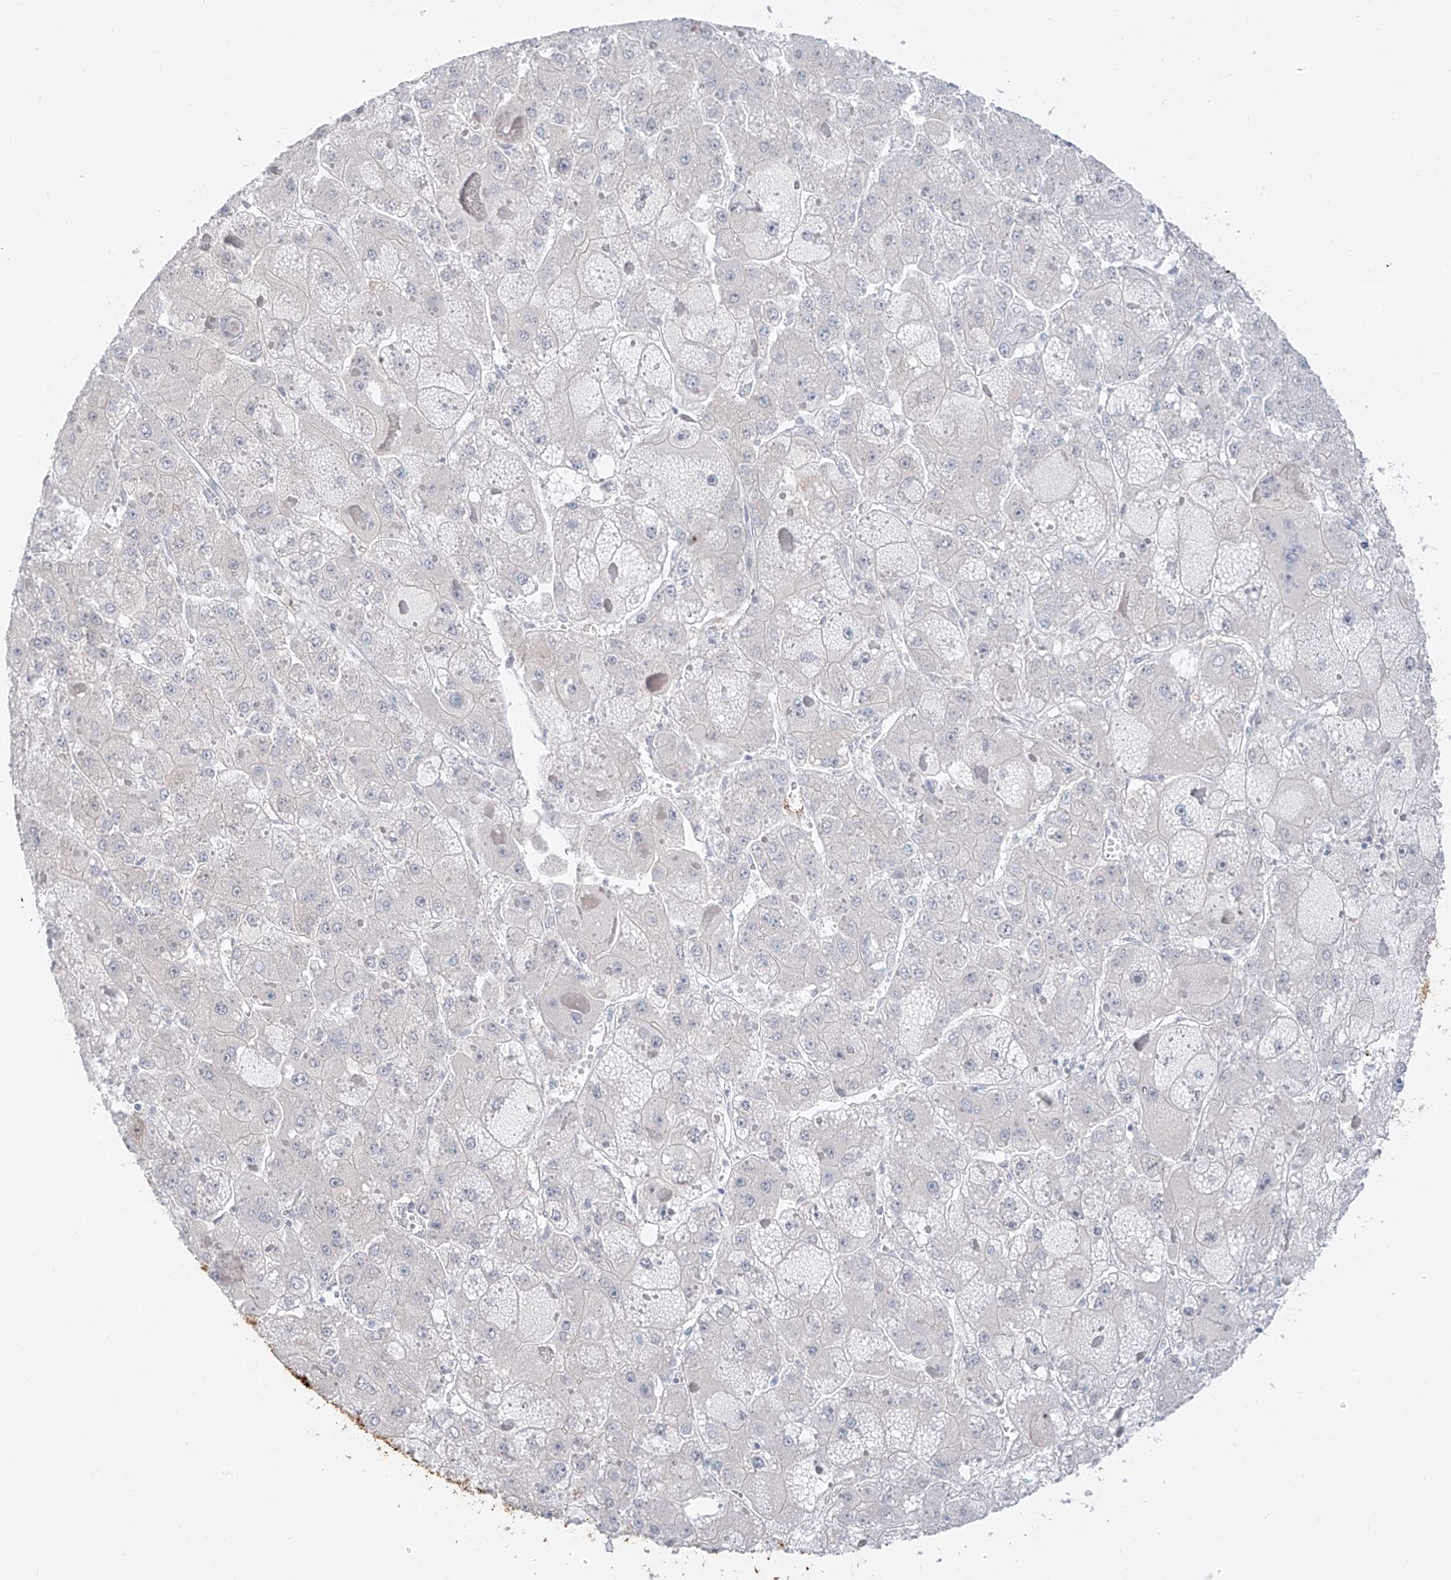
{"staining": {"intensity": "negative", "quantity": "none", "location": "none"}, "tissue": "liver cancer", "cell_type": "Tumor cells", "image_type": "cancer", "snomed": [{"axis": "morphology", "description": "Carcinoma, Hepatocellular, NOS"}, {"axis": "topography", "description": "Liver"}], "caption": "An immunohistochemistry image of liver cancer is shown. There is no staining in tumor cells of liver cancer.", "gene": "DCDC2", "patient": {"sex": "female", "age": 73}}